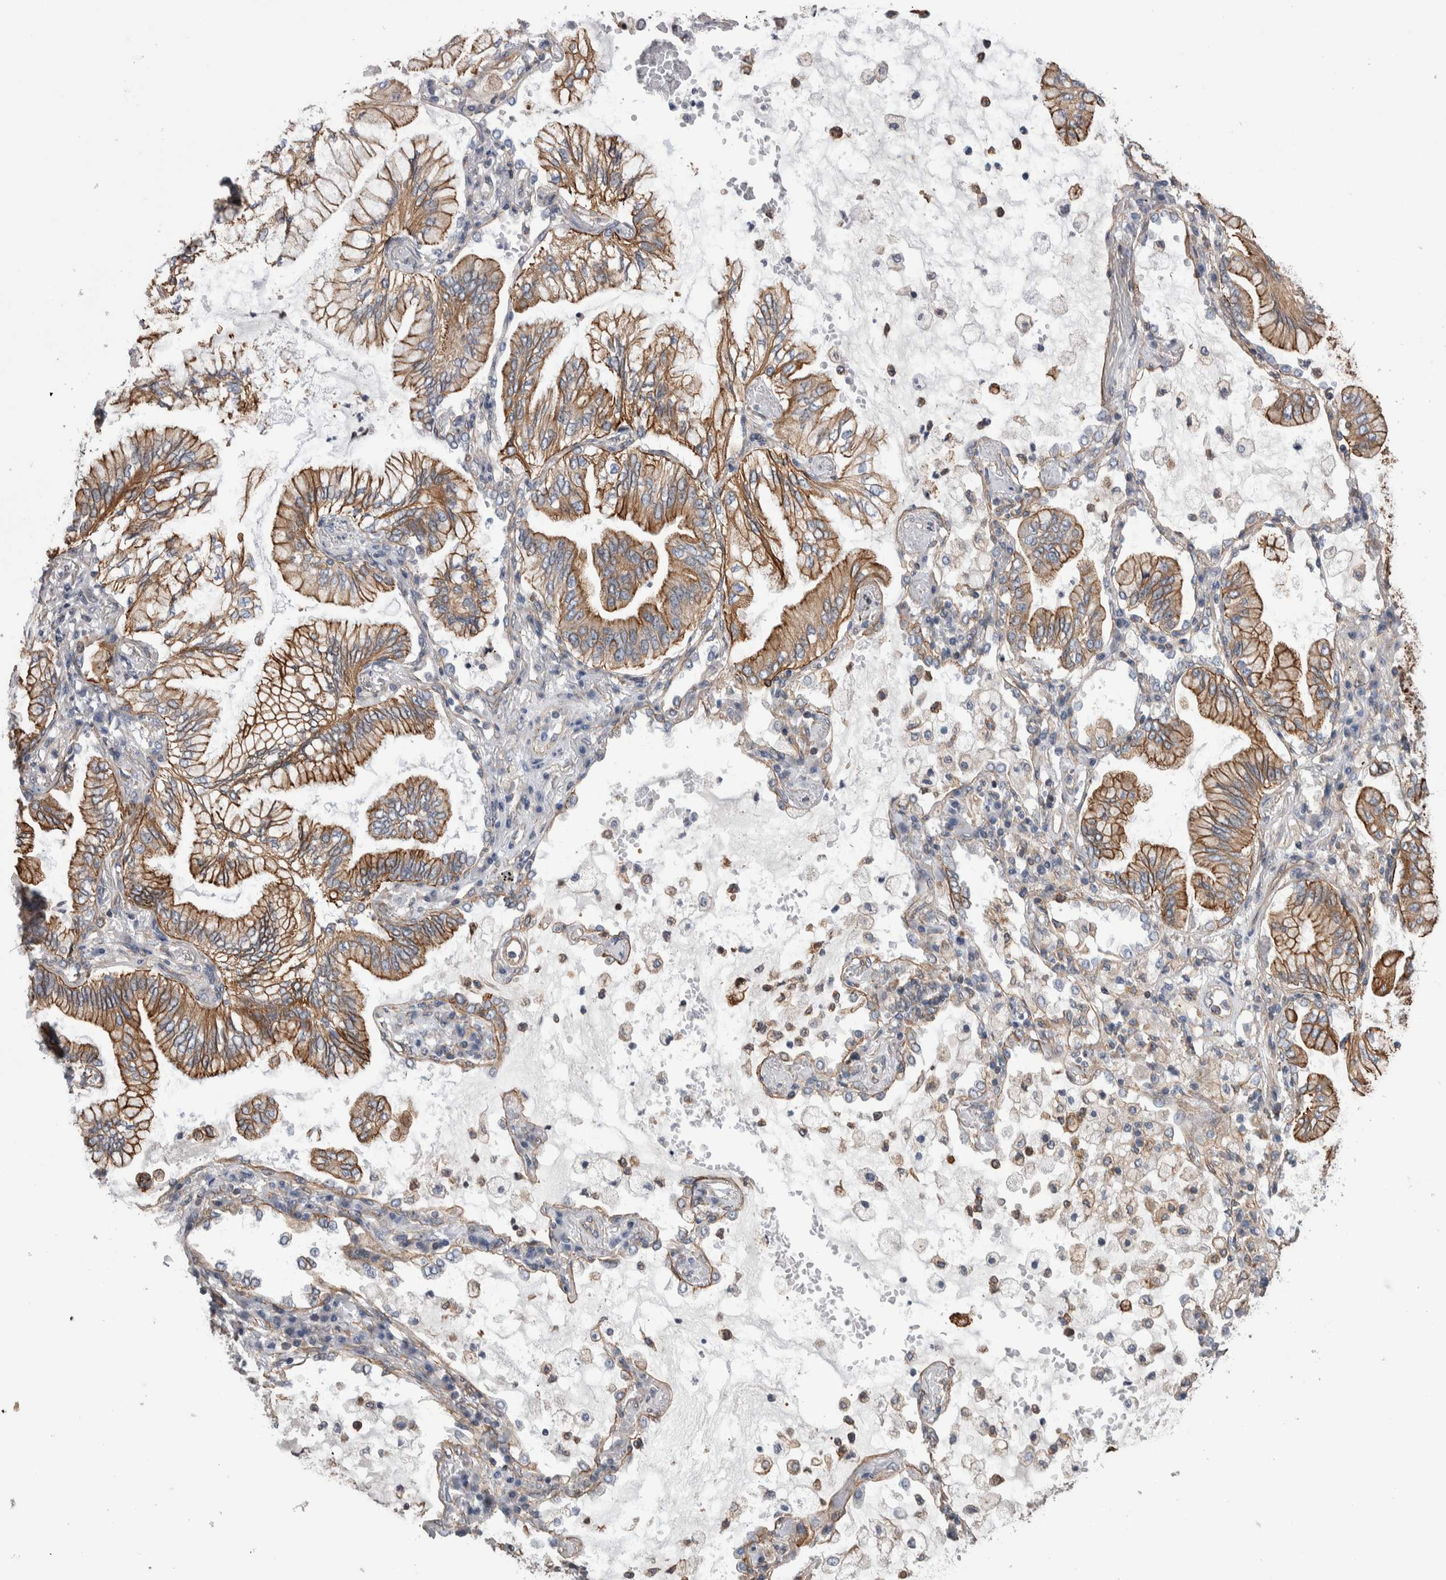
{"staining": {"intensity": "moderate", "quantity": ">75%", "location": "cytoplasmic/membranous"}, "tissue": "lung cancer", "cell_type": "Tumor cells", "image_type": "cancer", "snomed": [{"axis": "morphology", "description": "Adenocarcinoma, NOS"}, {"axis": "topography", "description": "Lung"}], "caption": "Immunohistochemistry photomicrograph of lung cancer stained for a protein (brown), which reveals medium levels of moderate cytoplasmic/membranous expression in approximately >75% of tumor cells.", "gene": "KIF12", "patient": {"sex": "female", "age": 70}}